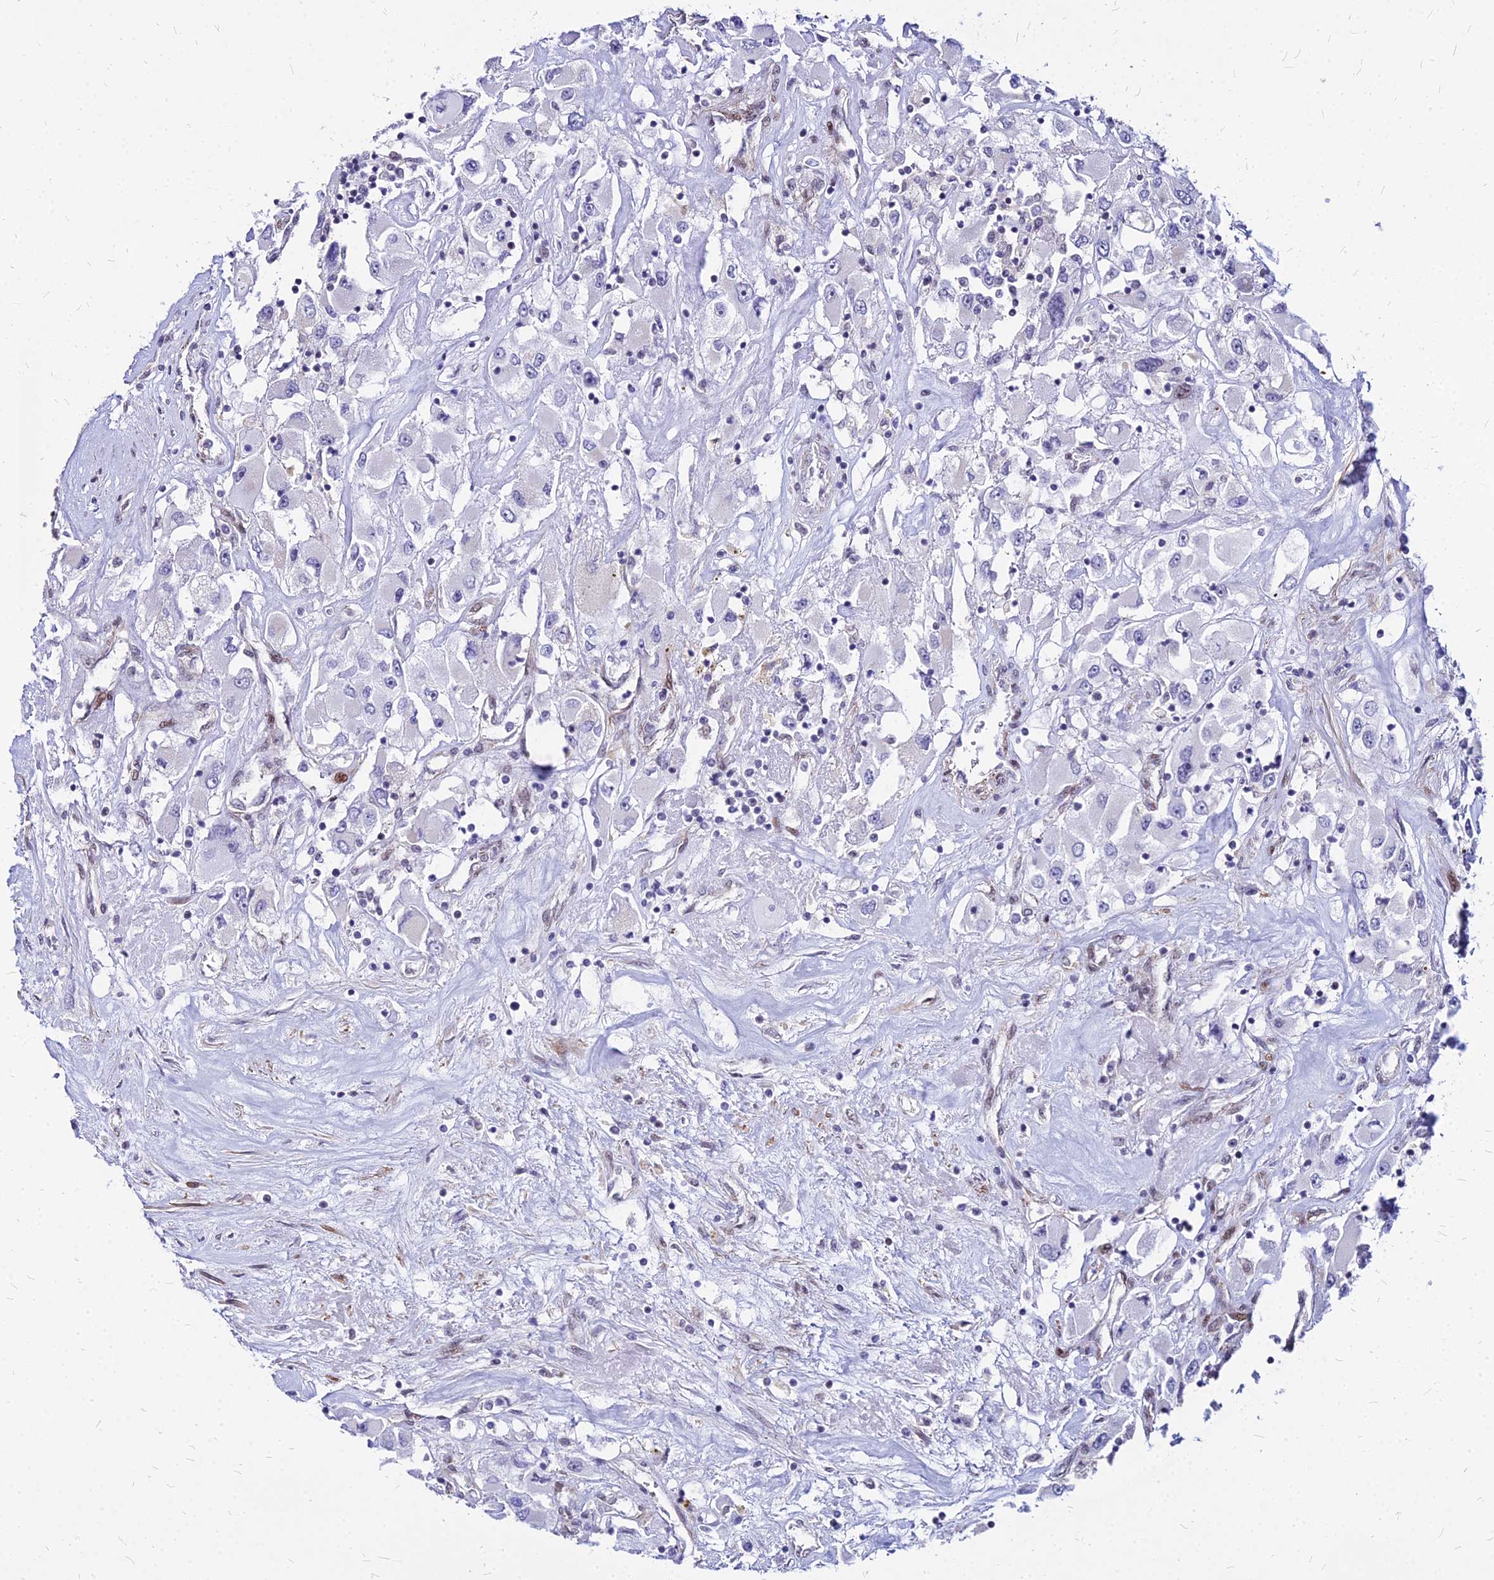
{"staining": {"intensity": "negative", "quantity": "none", "location": "none"}, "tissue": "renal cancer", "cell_type": "Tumor cells", "image_type": "cancer", "snomed": [{"axis": "morphology", "description": "Adenocarcinoma, NOS"}, {"axis": "topography", "description": "Kidney"}], "caption": "Renal cancer (adenocarcinoma) stained for a protein using immunohistochemistry (IHC) shows no expression tumor cells.", "gene": "FDX2", "patient": {"sex": "female", "age": 52}}